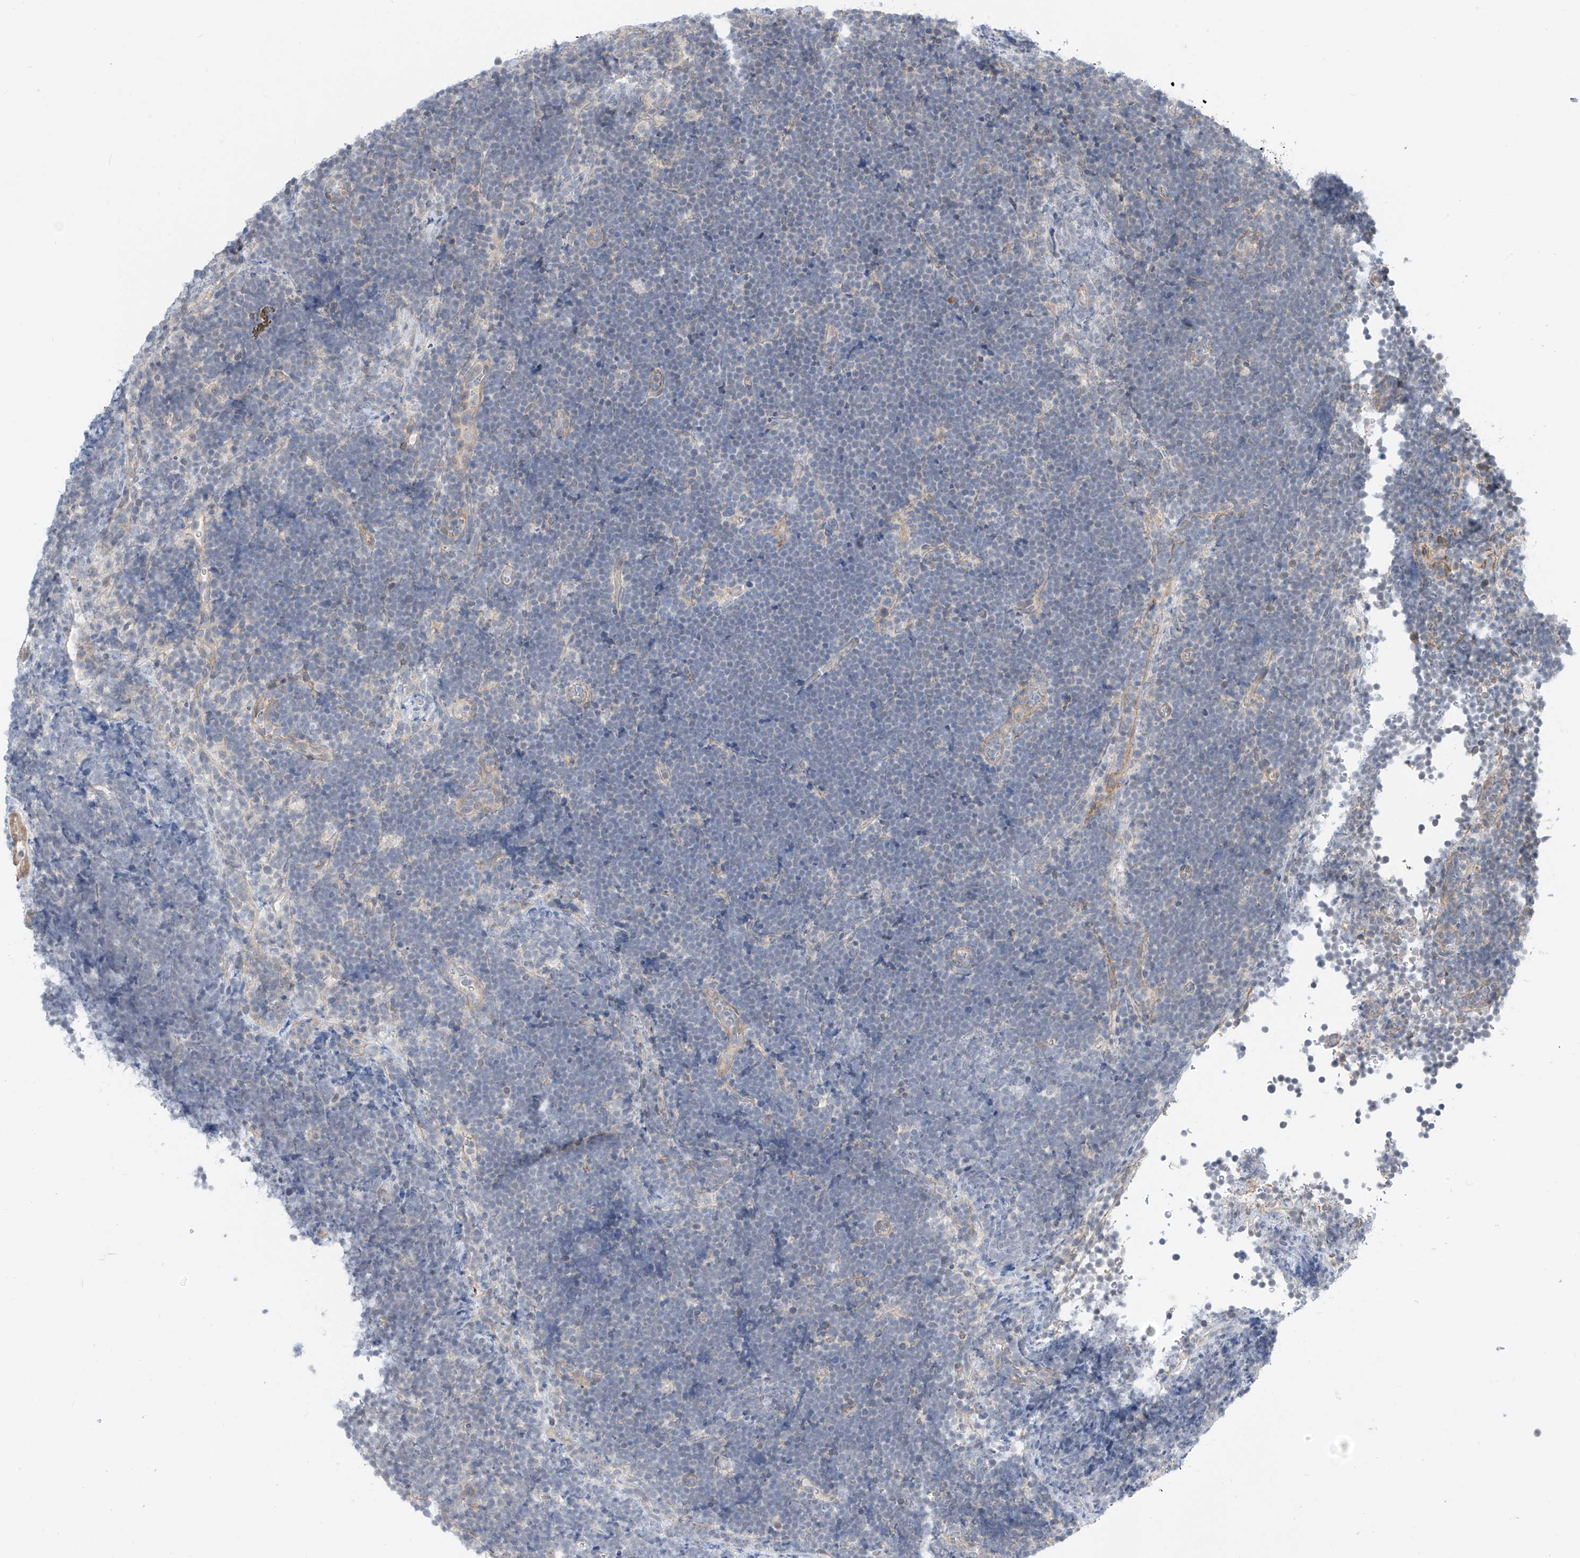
{"staining": {"intensity": "negative", "quantity": "none", "location": "none"}, "tissue": "lymphoma", "cell_type": "Tumor cells", "image_type": "cancer", "snomed": [{"axis": "morphology", "description": "Malignant lymphoma, non-Hodgkin's type, High grade"}, {"axis": "topography", "description": "Lymph node"}], "caption": "Immunohistochemistry (IHC) micrograph of neoplastic tissue: human lymphoma stained with DAB (3,3'-diaminobenzidine) displays no significant protein expression in tumor cells.", "gene": "ABLIM2", "patient": {"sex": "male", "age": 13}}